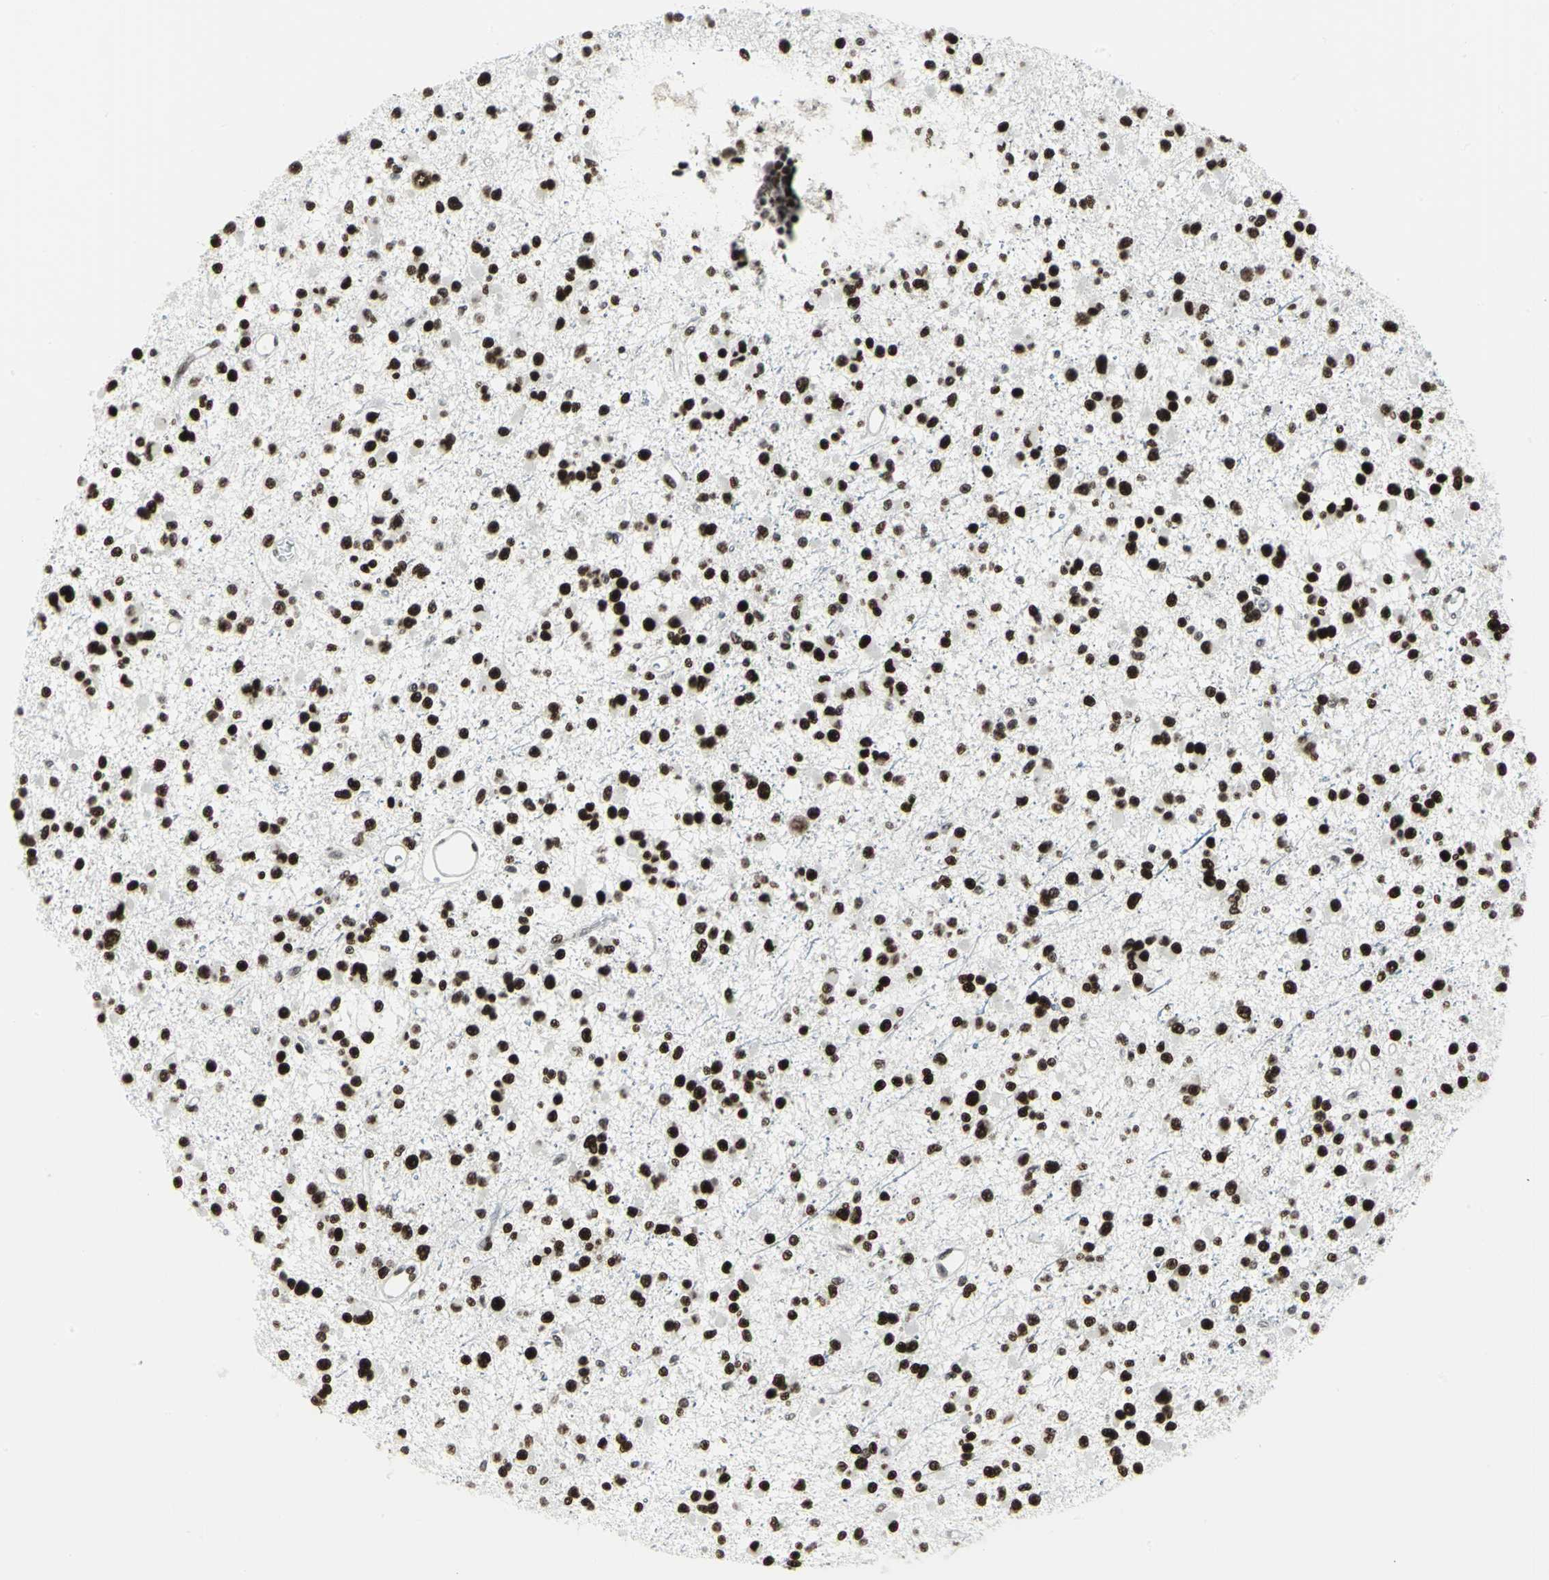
{"staining": {"intensity": "strong", "quantity": ">75%", "location": "nuclear"}, "tissue": "glioma", "cell_type": "Tumor cells", "image_type": "cancer", "snomed": [{"axis": "morphology", "description": "Glioma, malignant, Low grade"}, {"axis": "topography", "description": "Brain"}], "caption": "Glioma tissue shows strong nuclear expression in about >75% of tumor cells, visualized by immunohistochemistry.", "gene": "SMARCA4", "patient": {"sex": "female", "age": 22}}